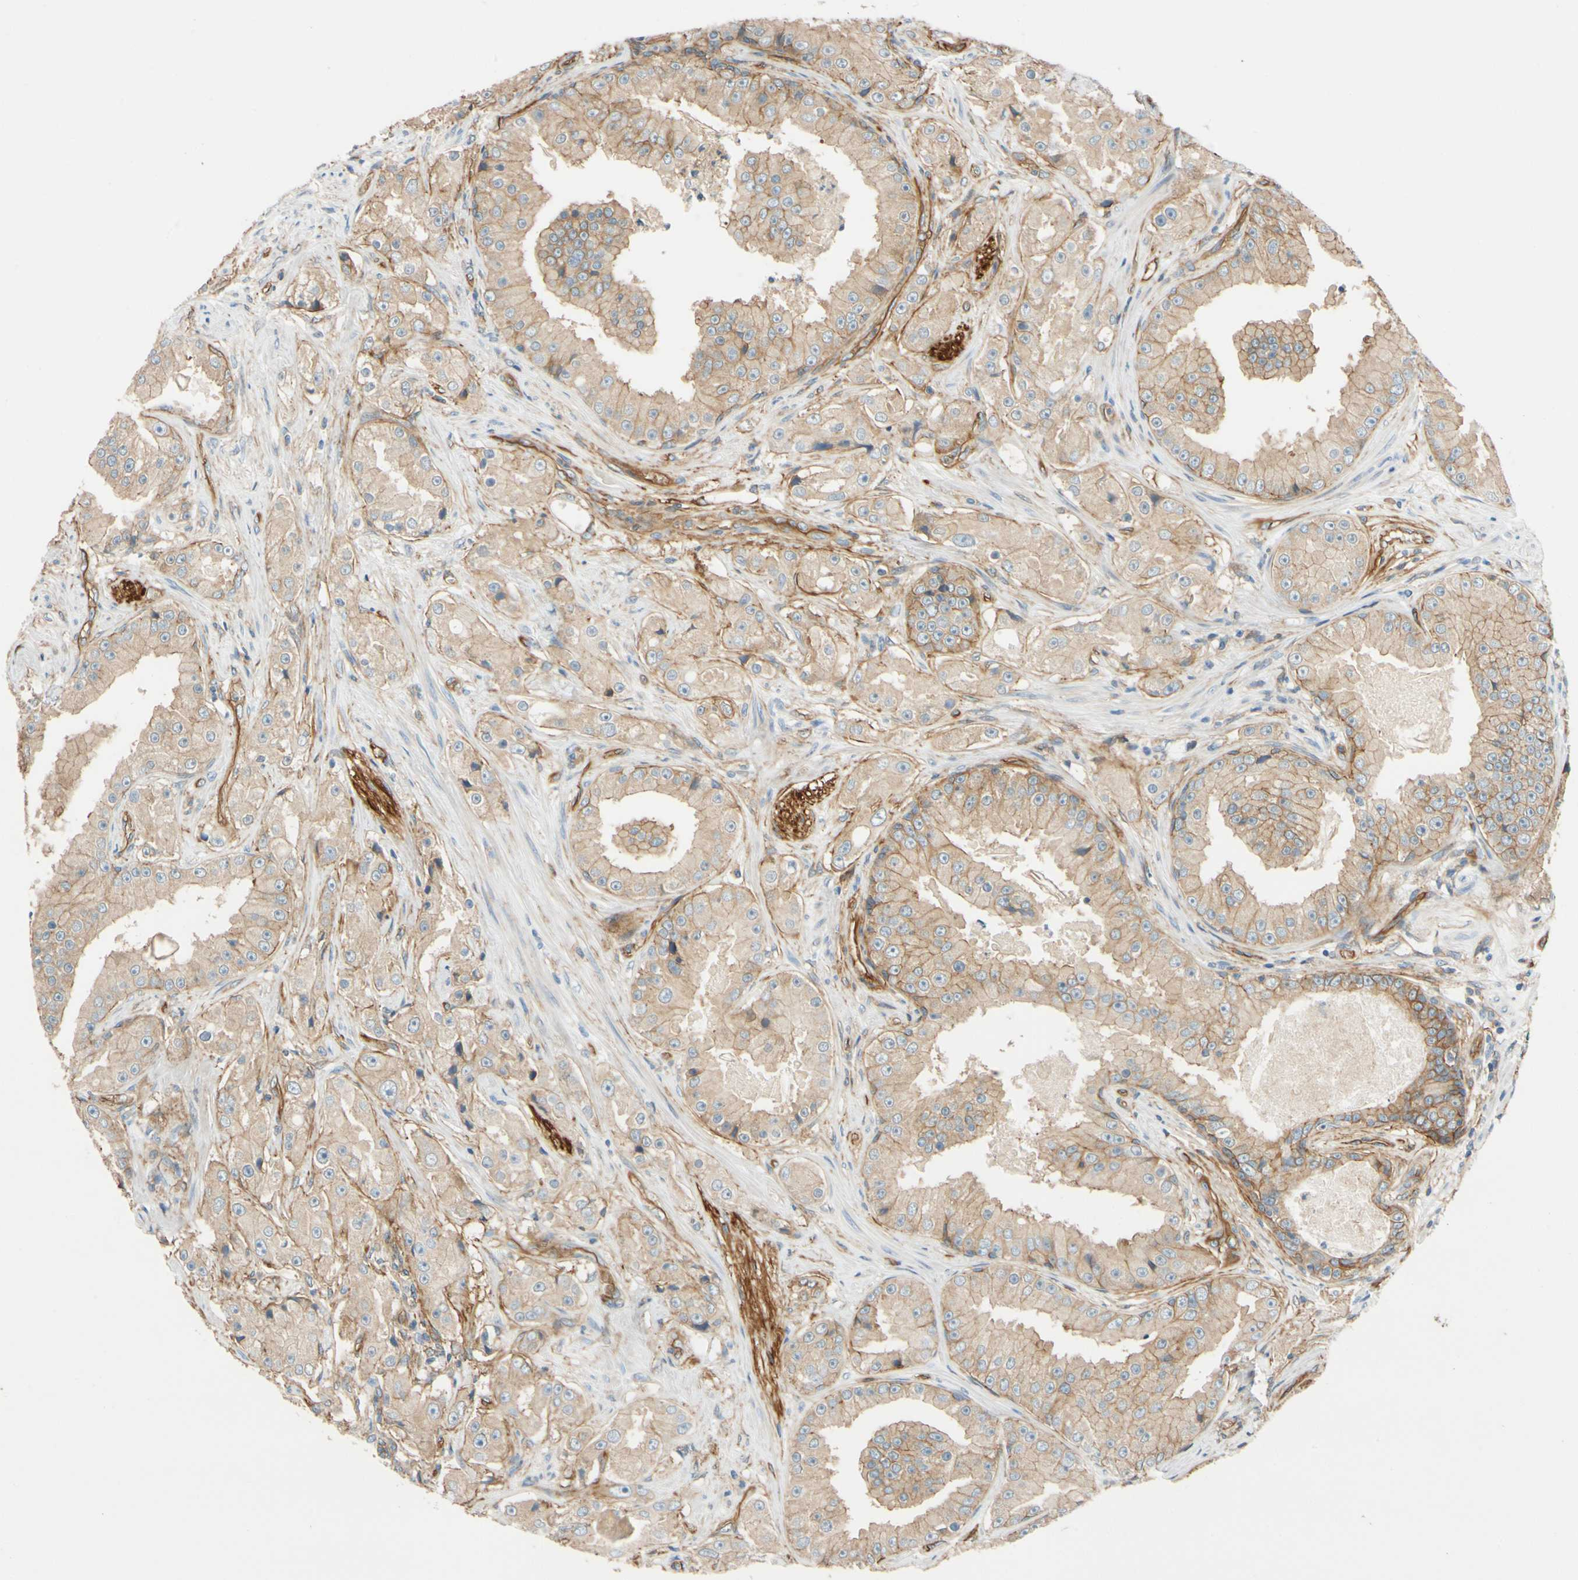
{"staining": {"intensity": "weak", "quantity": ">75%", "location": "cytoplasmic/membranous"}, "tissue": "prostate cancer", "cell_type": "Tumor cells", "image_type": "cancer", "snomed": [{"axis": "morphology", "description": "Adenocarcinoma, High grade"}, {"axis": "topography", "description": "Prostate"}], "caption": "DAB immunohistochemical staining of human high-grade adenocarcinoma (prostate) displays weak cytoplasmic/membranous protein positivity in about >75% of tumor cells. (DAB = brown stain, brightfield microscopy at high magnification).", "gene": "SPTAN1", "patient": {"sex": "male", "age": 73}}